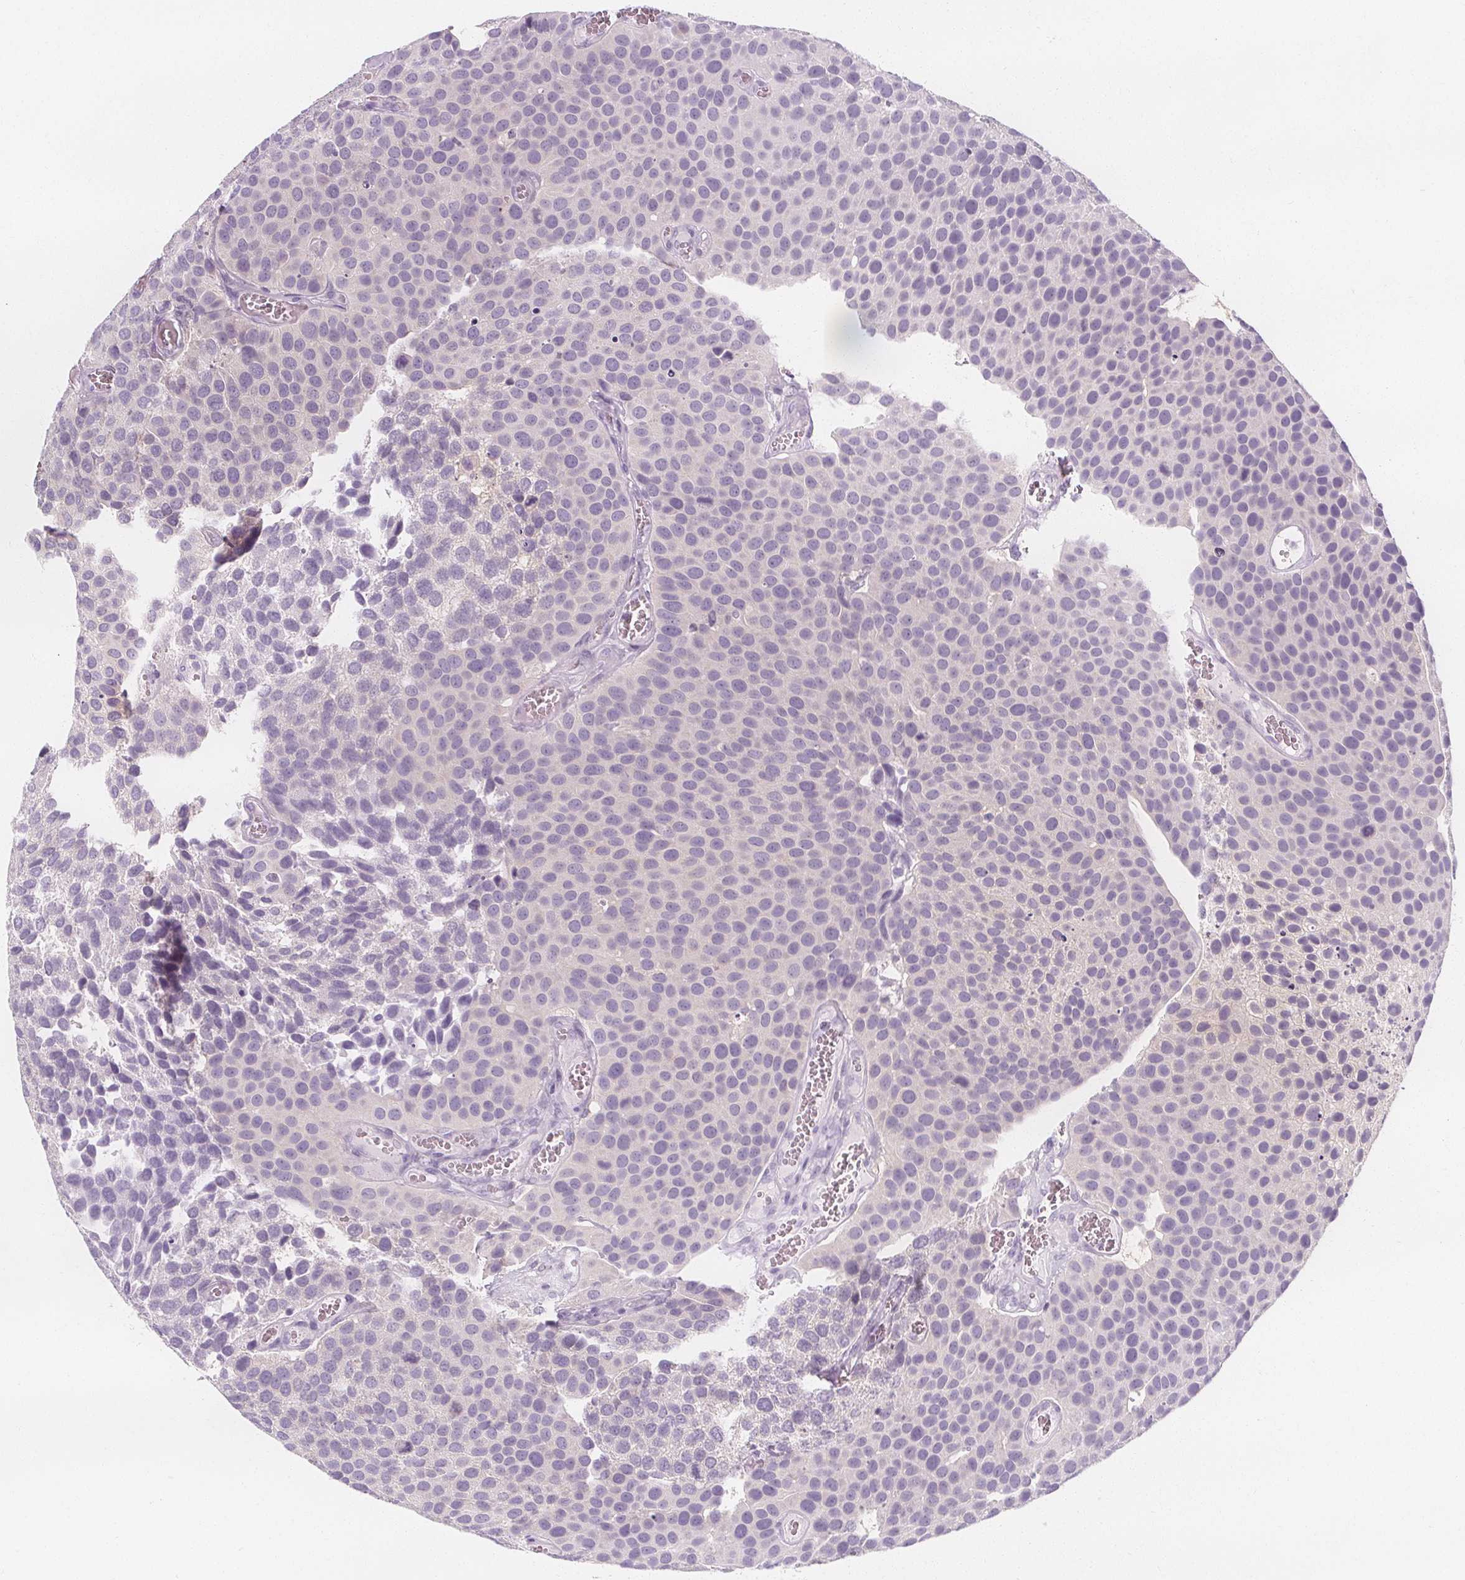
{"staining": {"intensity": "negative", "quantity": "none", "location": "none"}, "tissue": "urothelial cancer", "cell_type": "Tumor cells", "image_type": "cancer", "snomed": [{"axis": "morphology", "description": "Urothelial carcinoma, Low grade"}, {"axis": "topography", "description": "Urinary bladder"}], "caption": "A micrograph of urothelial cancer stained for a protein exhibits no brown staining in tumor cells.", "gene": "UGP2", "patient": {"sex": "female", "age": 69}}